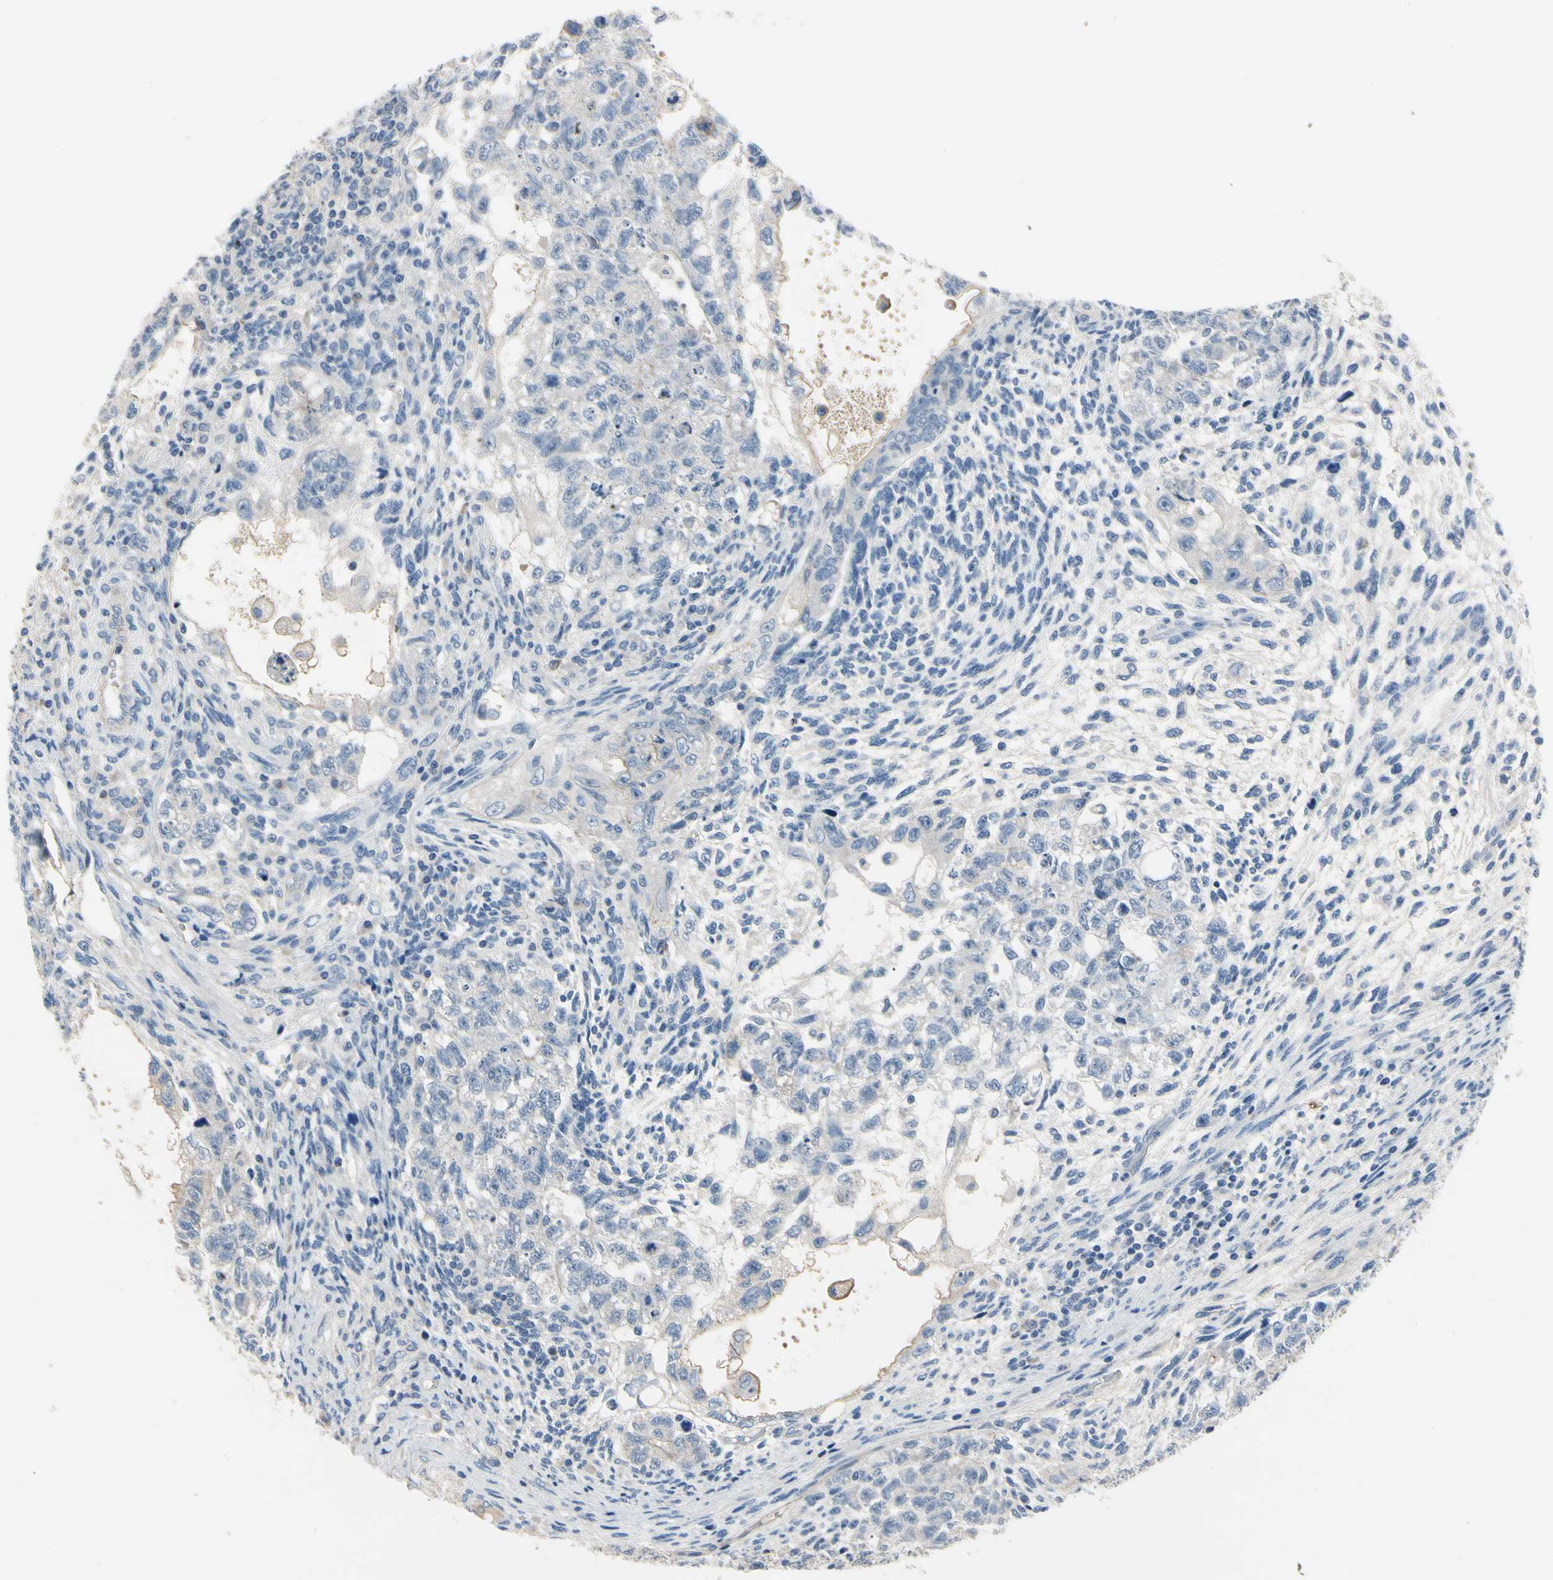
{"staining": {"intensity": "negative", "quantity": "none", "location": "none"}, "tissue": "testis cancer", "cell_type": "Tumor cells", "image_type": "cancer", "snomed": [{"axis": "morphology", "description": "Normal tissue, NOS"}, {"axis": "morphology", "description": "Carcinoma, Embryonal, NOS"}, {"axis": "topography", "description": "Testis"}], "caption": "Human testis embryonal carcinoma stained for a protein using immunohistochemistry (IHC) shows no positivity in tumor cells.", "gene": "CPA3", "patient": {"sex": "male", "age": 36}}